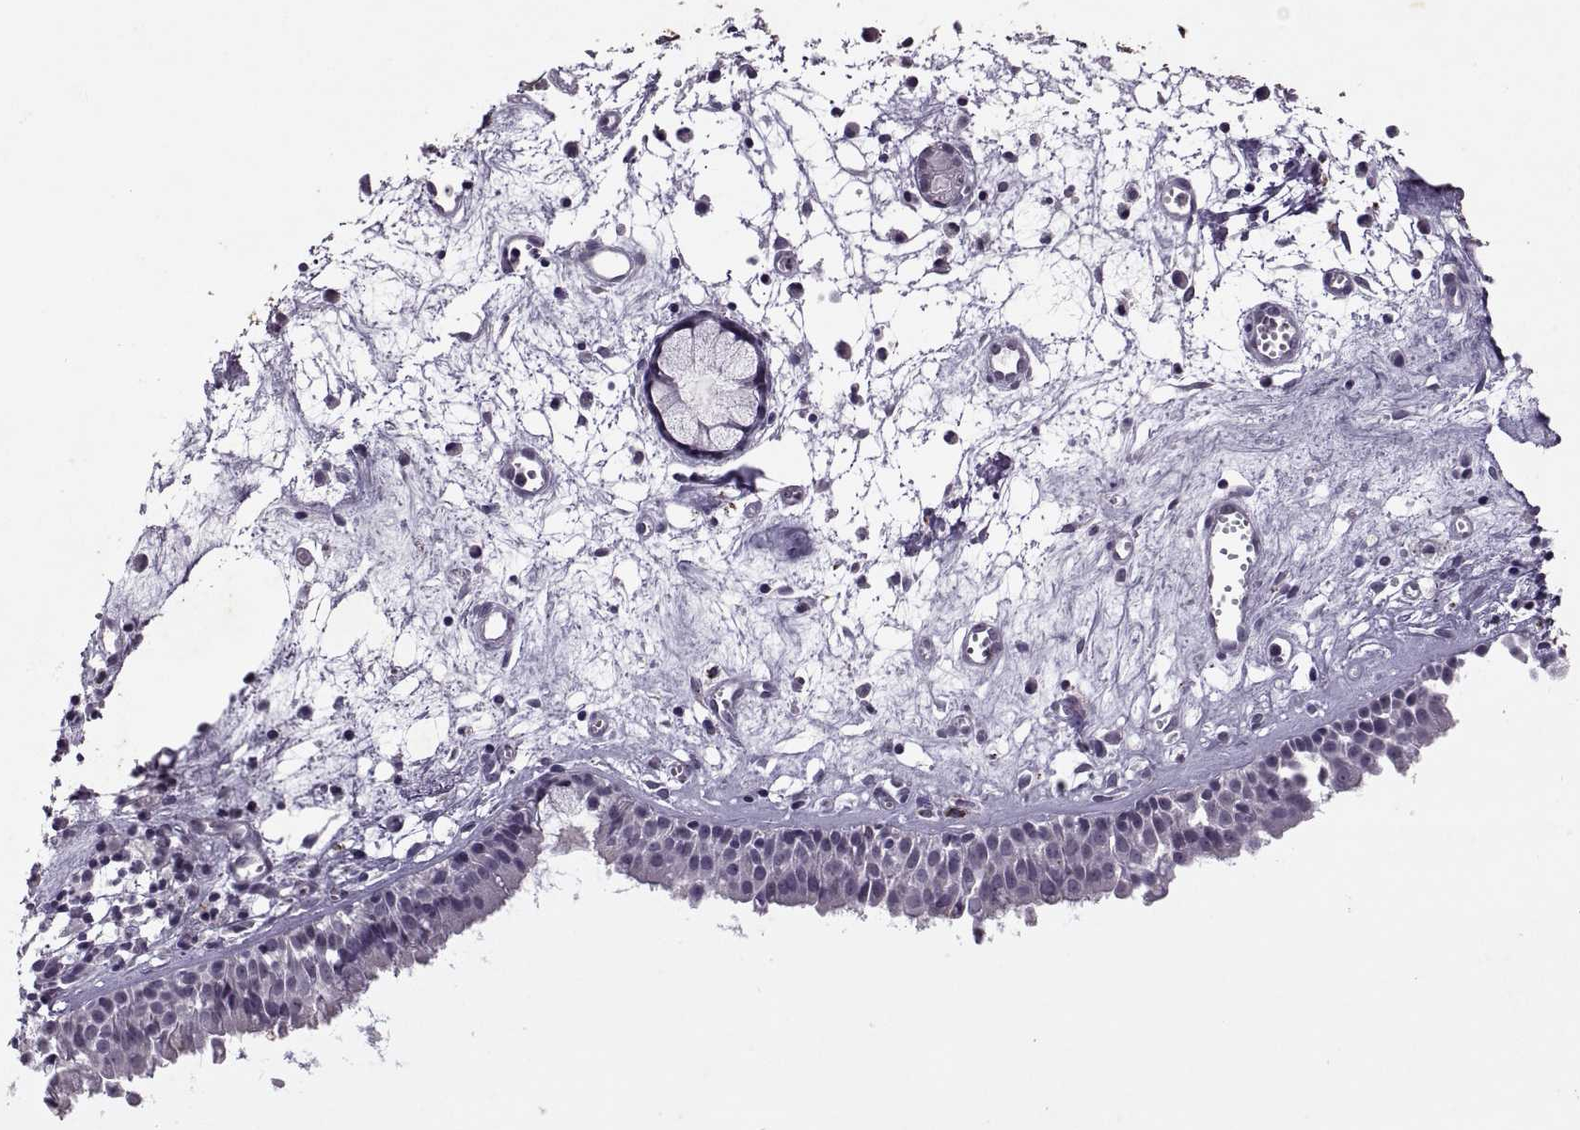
{"staining": {"intensity": "negative", "quantity": "none", "location": "none"}, "tissue": "nasopharynx", "cell_type": "Respiratory epithelial cells", "image_type": "normal", "snomed": [{"axis": "morphology", "description": "Normal tissue, NOS"}, {"axis": "topography", "description": "Nasopharynx"}], "caption": "Immunohistochemistry of benign human nasopharynx displays no positivity in respiratory epithelial cells.", "gene": "SINHCAF", "patient": {"sex": "male", "age": 61}}